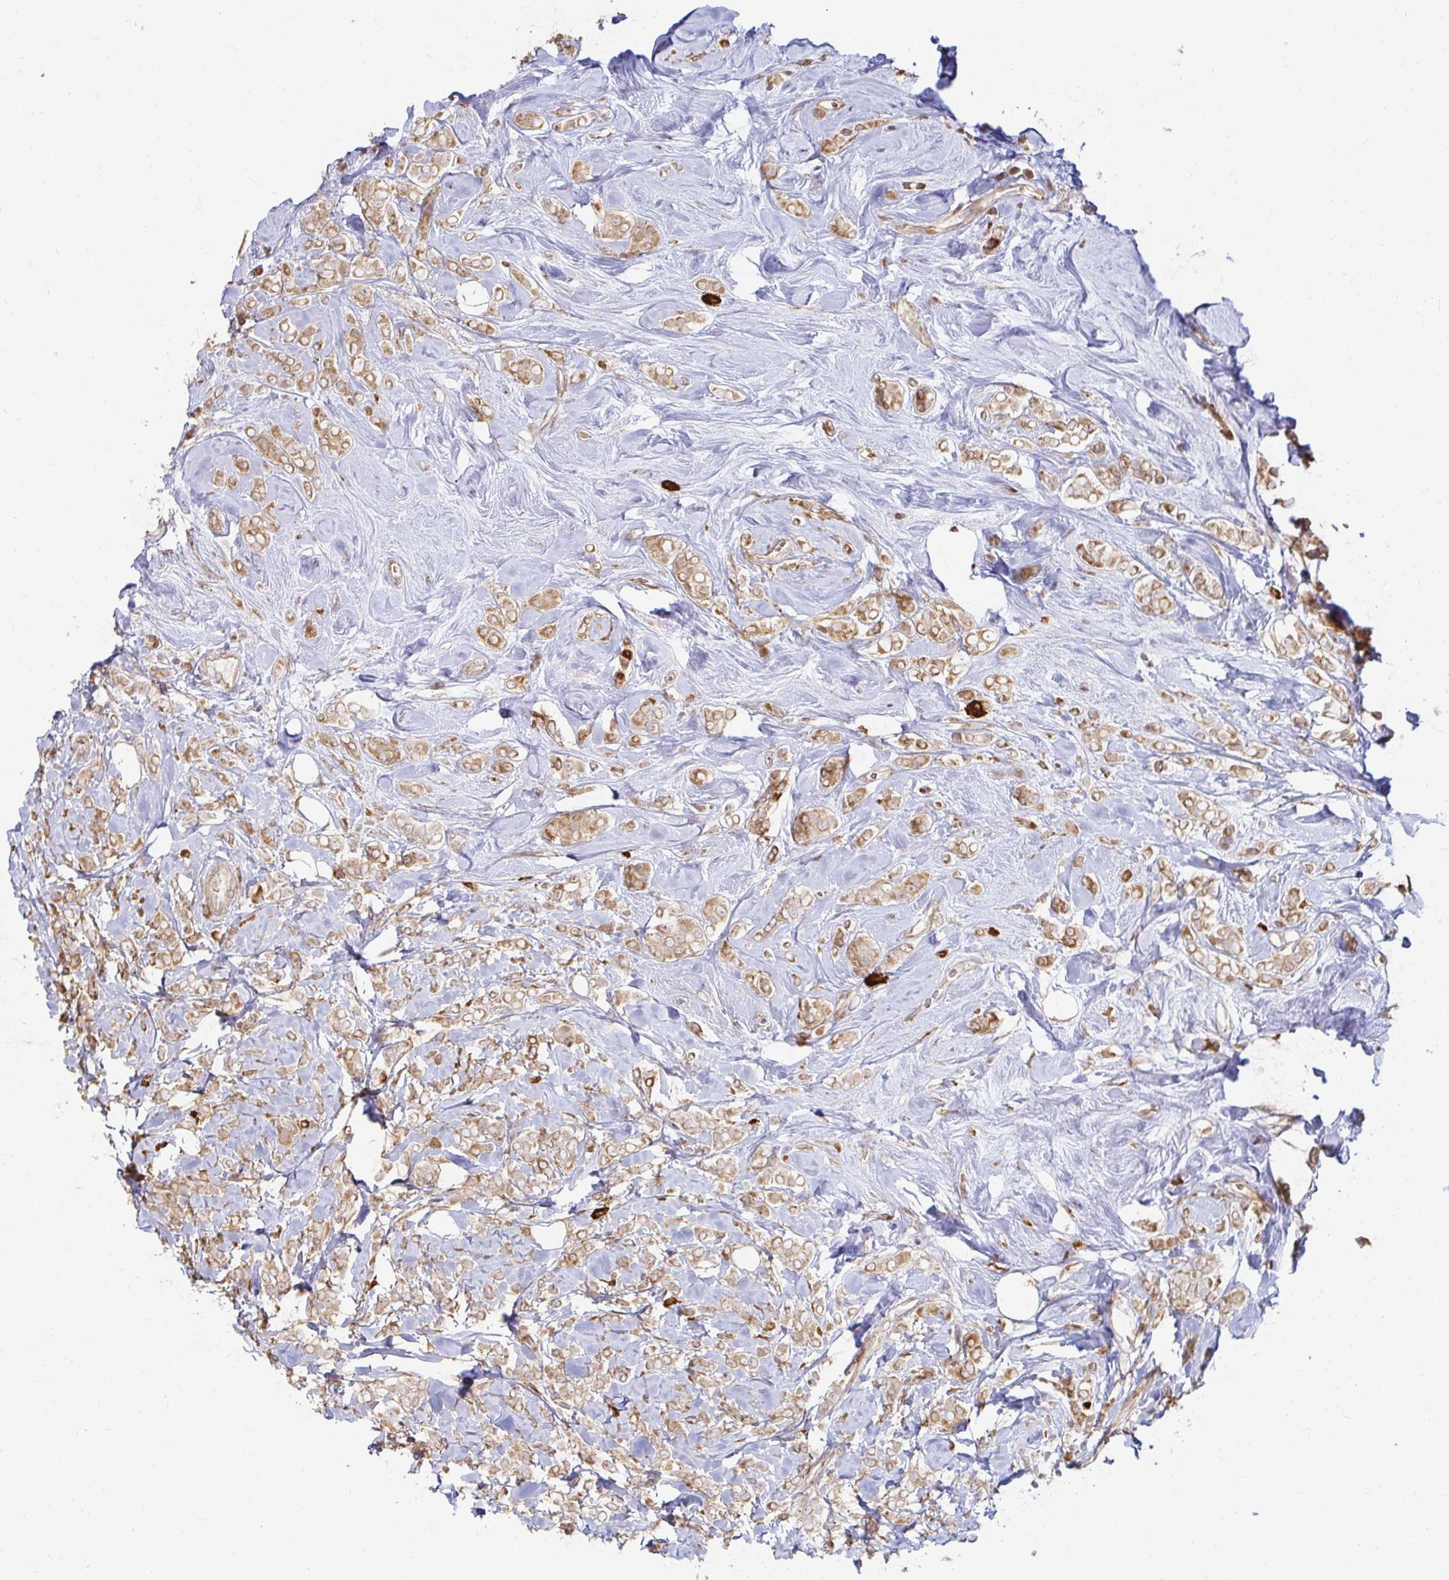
{"staining": {"intensity": "moderate", "quantity": "25%-75%", "location": "cytoplasmic/membranous"}, "tissue": "breast cancer", "cell_type": "Tumor cells", "image_type": "cancer", "snomed": [{"axis": "morphology", "description": "Lobular carcinoma"}, {"axis": "topography", "description": "Breast"}], "caption": "Moderate cytoplasmic/membranous expression for a protein is present in approximately 25%-75% of tumor cells of lobular carcinoma (breast) using IHC.", "gene": "CAST", "patient": {"sex": "female", "age": 49}}